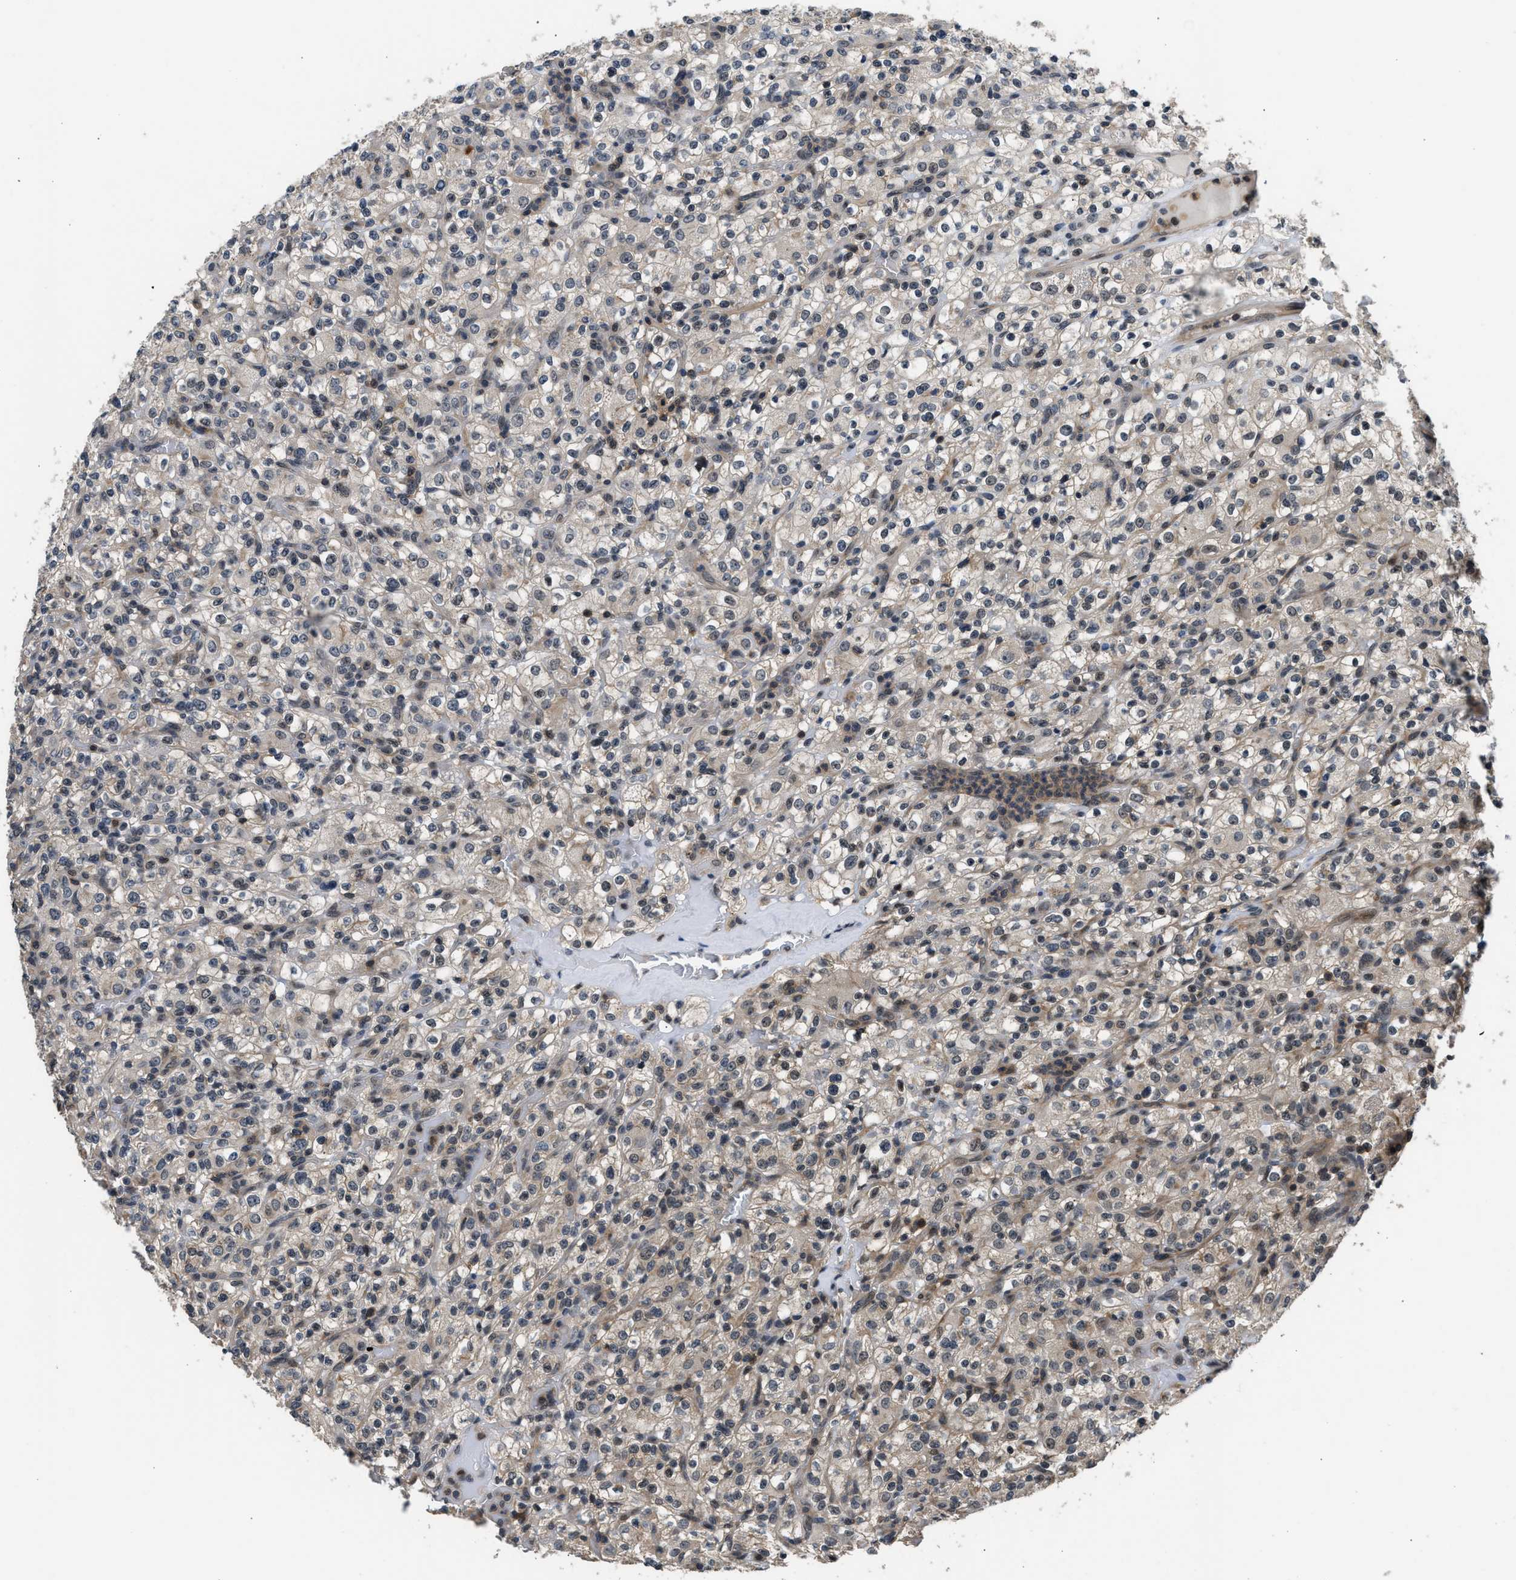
{"staining": {"intensity": "weak", "quantity": "25%-75%", "location": "cytoplasmic/membranous,nuclear"}, "tissue": "renal cancer", "cell_type": "Tumor cells", "image_type": "cancer", "snomed": [{"axis": "morphology", "description": "Normal tissue, NOS"}, {"axis": "morphology", "description": "Adenocarcinoma, NOS"}, {"axis": "topography", "description": "Kidney"}], "caption": "Immunohistochemistry (IHC) of human renal cancer exhibits low levels of weak cytoplasmic/membranous and nuclear staining in approximately 25%-75% of tumor cells.", "gene": "MTMR1", "patient": {"sex": "female", "age": 72}}